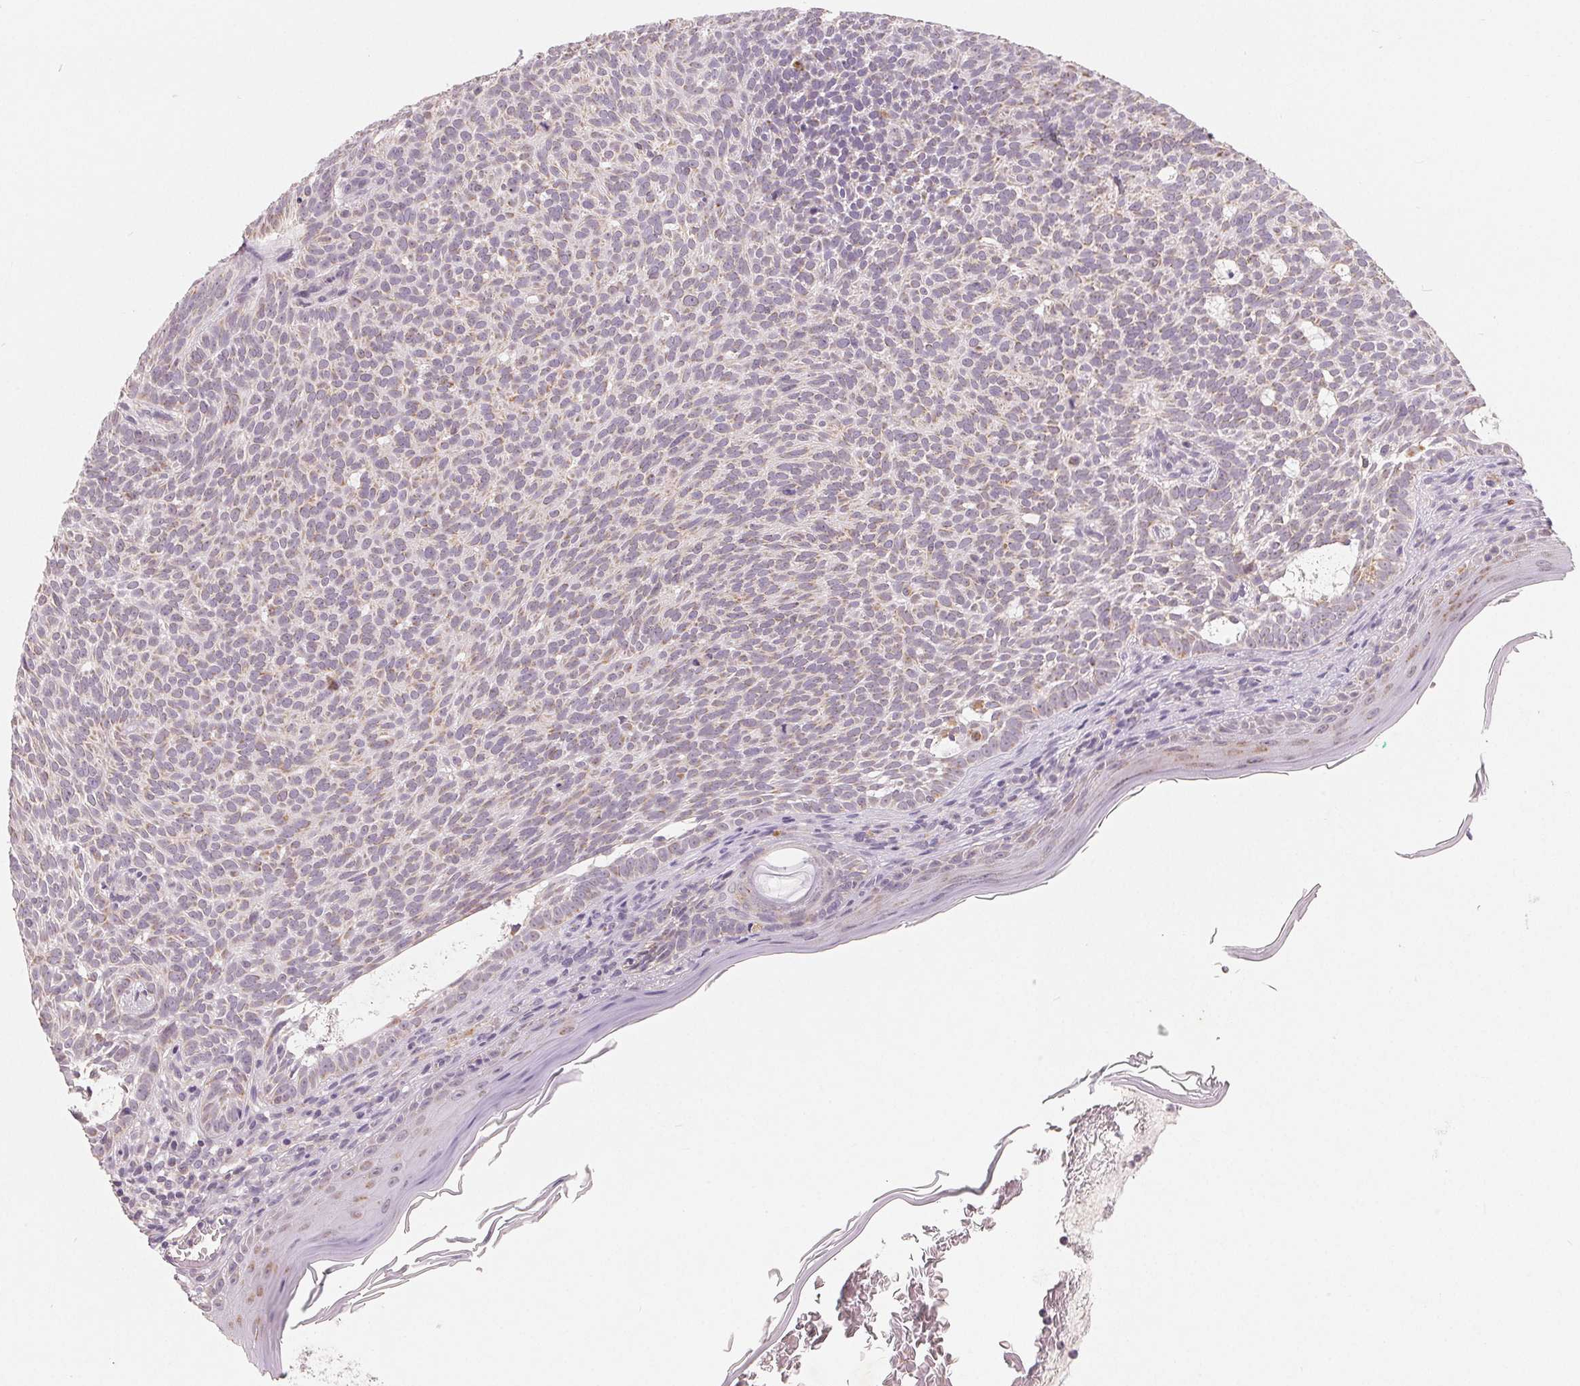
{"staining": {"intensity": "moderate", "quantity": "<25%", "location": "cytoplasmic/membranous"}, "tissue": "skin cancer", "cell_type": "Tumor cells", "image_type": "cancer", "snomed": [{"axis": "morphology", "description": "Basal cell carcinoma"}, {"axis": "topography", "description": "Skin"}], "caption": "Tumor cells show moderate cytoplasmic/membranous positivity in approximately <25% of cells in skin basal cell carcinoma. The staining was performed using DAB (3,3'-diaminobenzidine) to visualize the protein expression in brown, while the nuclei were stained in blue with hematoxylin (Magnification: 20x).", "gene": "GHITM", "patient": {"sex": "male", "age": 78}}